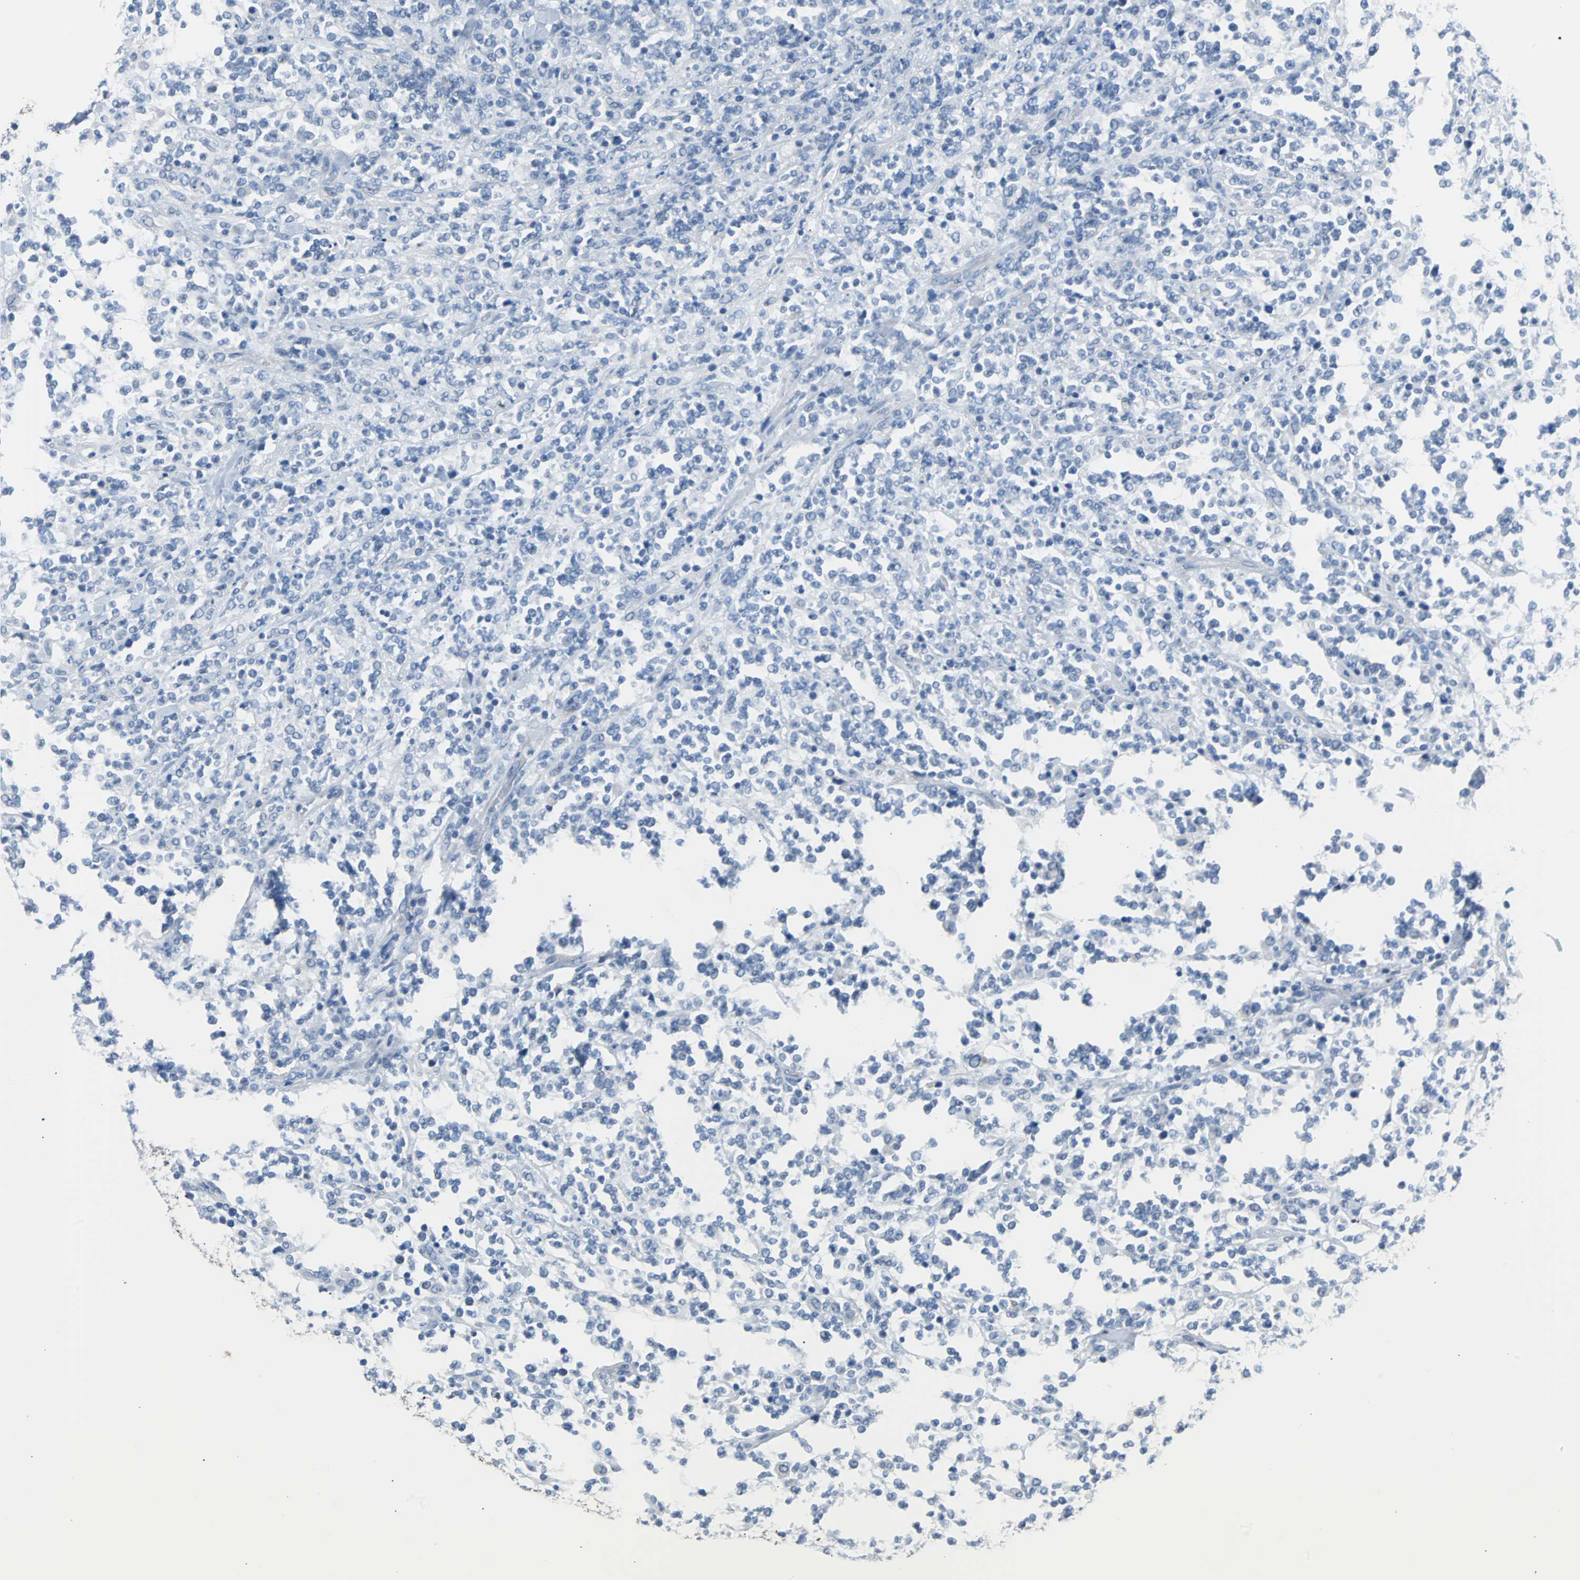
{"staining": {"intensity": "negative", "quantity": "none", "location": "none"}, "tissue": "lymphoma", "cell_type": "Tumor cells", "image_type": "cancer", "snomed": [{"axis": "morphology", "description": "Malignant lymphoma, non-Hodgkin's type, High grade"}, {"axis": "topography", "description": "Soft tissue"}], "caption": "Immunohistochemistry (IHC) of human lymphoma shows no expression in tumor cells.", "gene": "KRT7", "patient": {"sex": "male", "age": 18}}